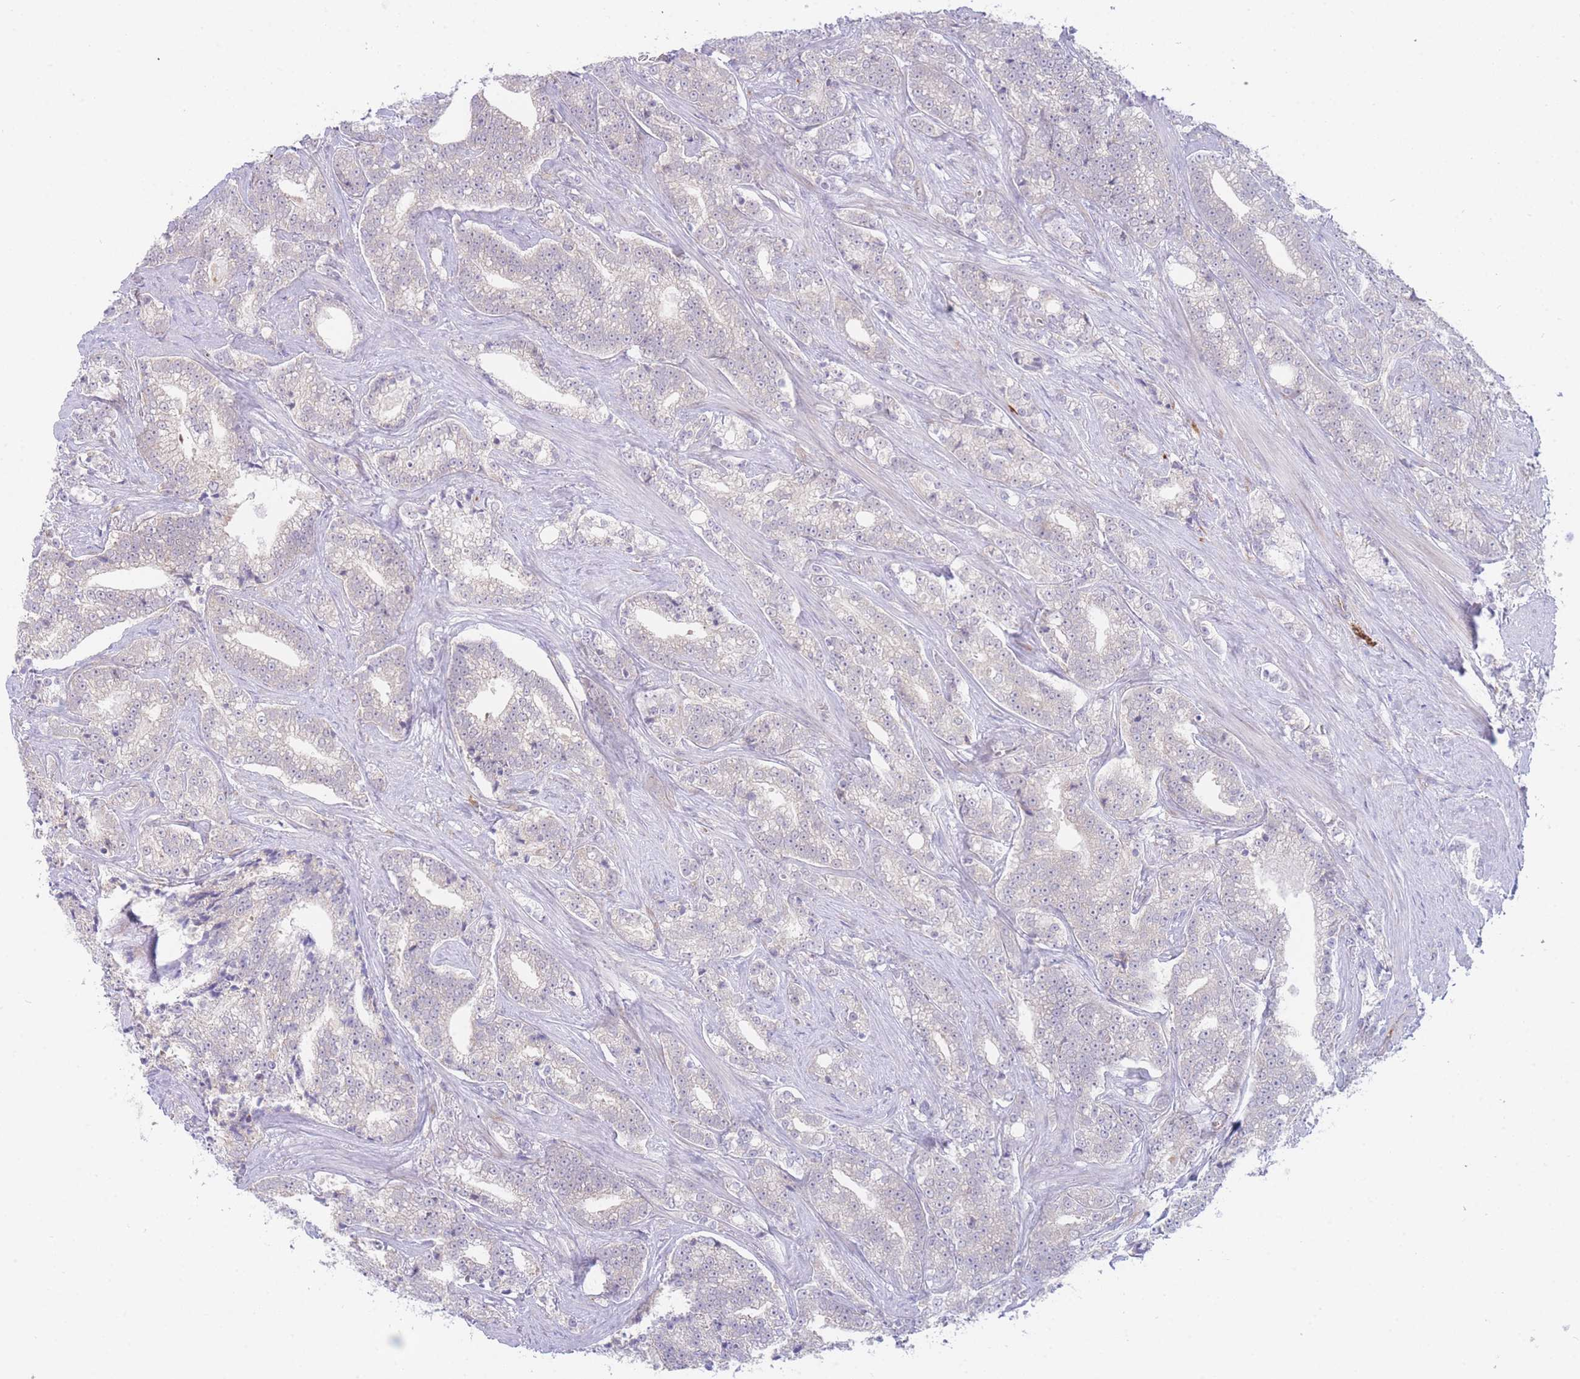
{"staining": {"intensity": "negative", "quantity": "none", "location": "none"}, "tissue": "prostate cancer", "cell_type": "Tumor cells", "image_type": "cancer", "snomed": [{"axis": "morphology", "description": "Adenocarcinoma, High grade"}, {"axis": "topography", "description": "Prostate"}], "caption": "Immunohistochemical staining of human prostate cancer (high-grade adenocarcinoma) shows no significant expression in tumor cells.", "gene": "ZNF510", "patient": {"sex": "male", "age": 67}}